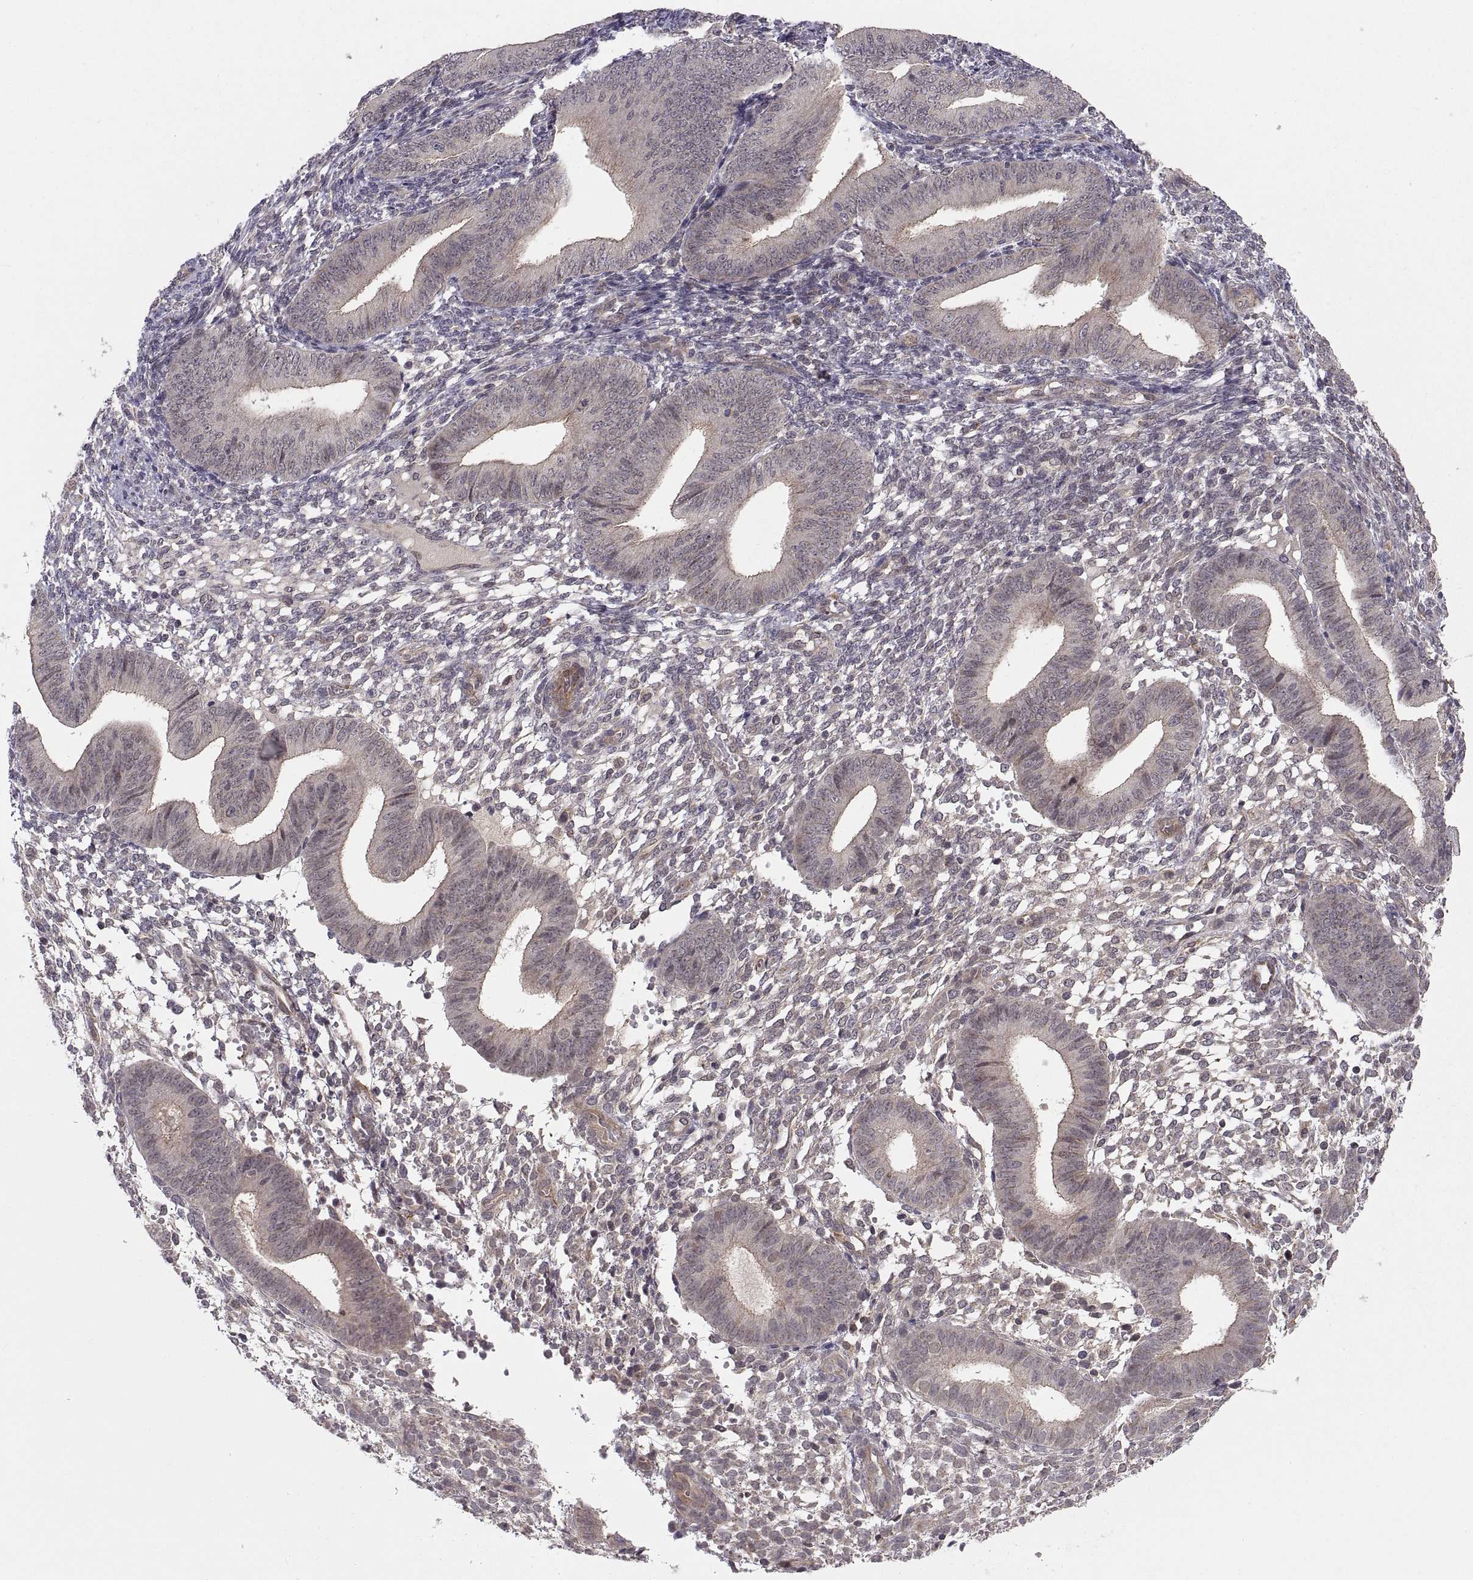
{"staining": {"intensity": "negative", "quantity": "none", "location": "none"}, "tissue": "endometrium", "cell_type": "Cells in endometrial stroma", "image_type": "normal", "snomed": [{"axis": "morphology", "description": "Normal tissue, NOS"}, {"axis": "topography", "description": "Endometrium"}], "caption": "High magnification brightfield microscopy of unremarkable endometrium stained with DAB (brown) and counterstained with hematoxylin (blue): cells in endometrial stroma show no significant staining. The staining is performed using DAB (3,3'-diaminobenzidine) brown chromogen with nuclei counter-stained in using hematoxylin.", "gene": "ABL2", "patient": {"sex": "female", "age": 39}}